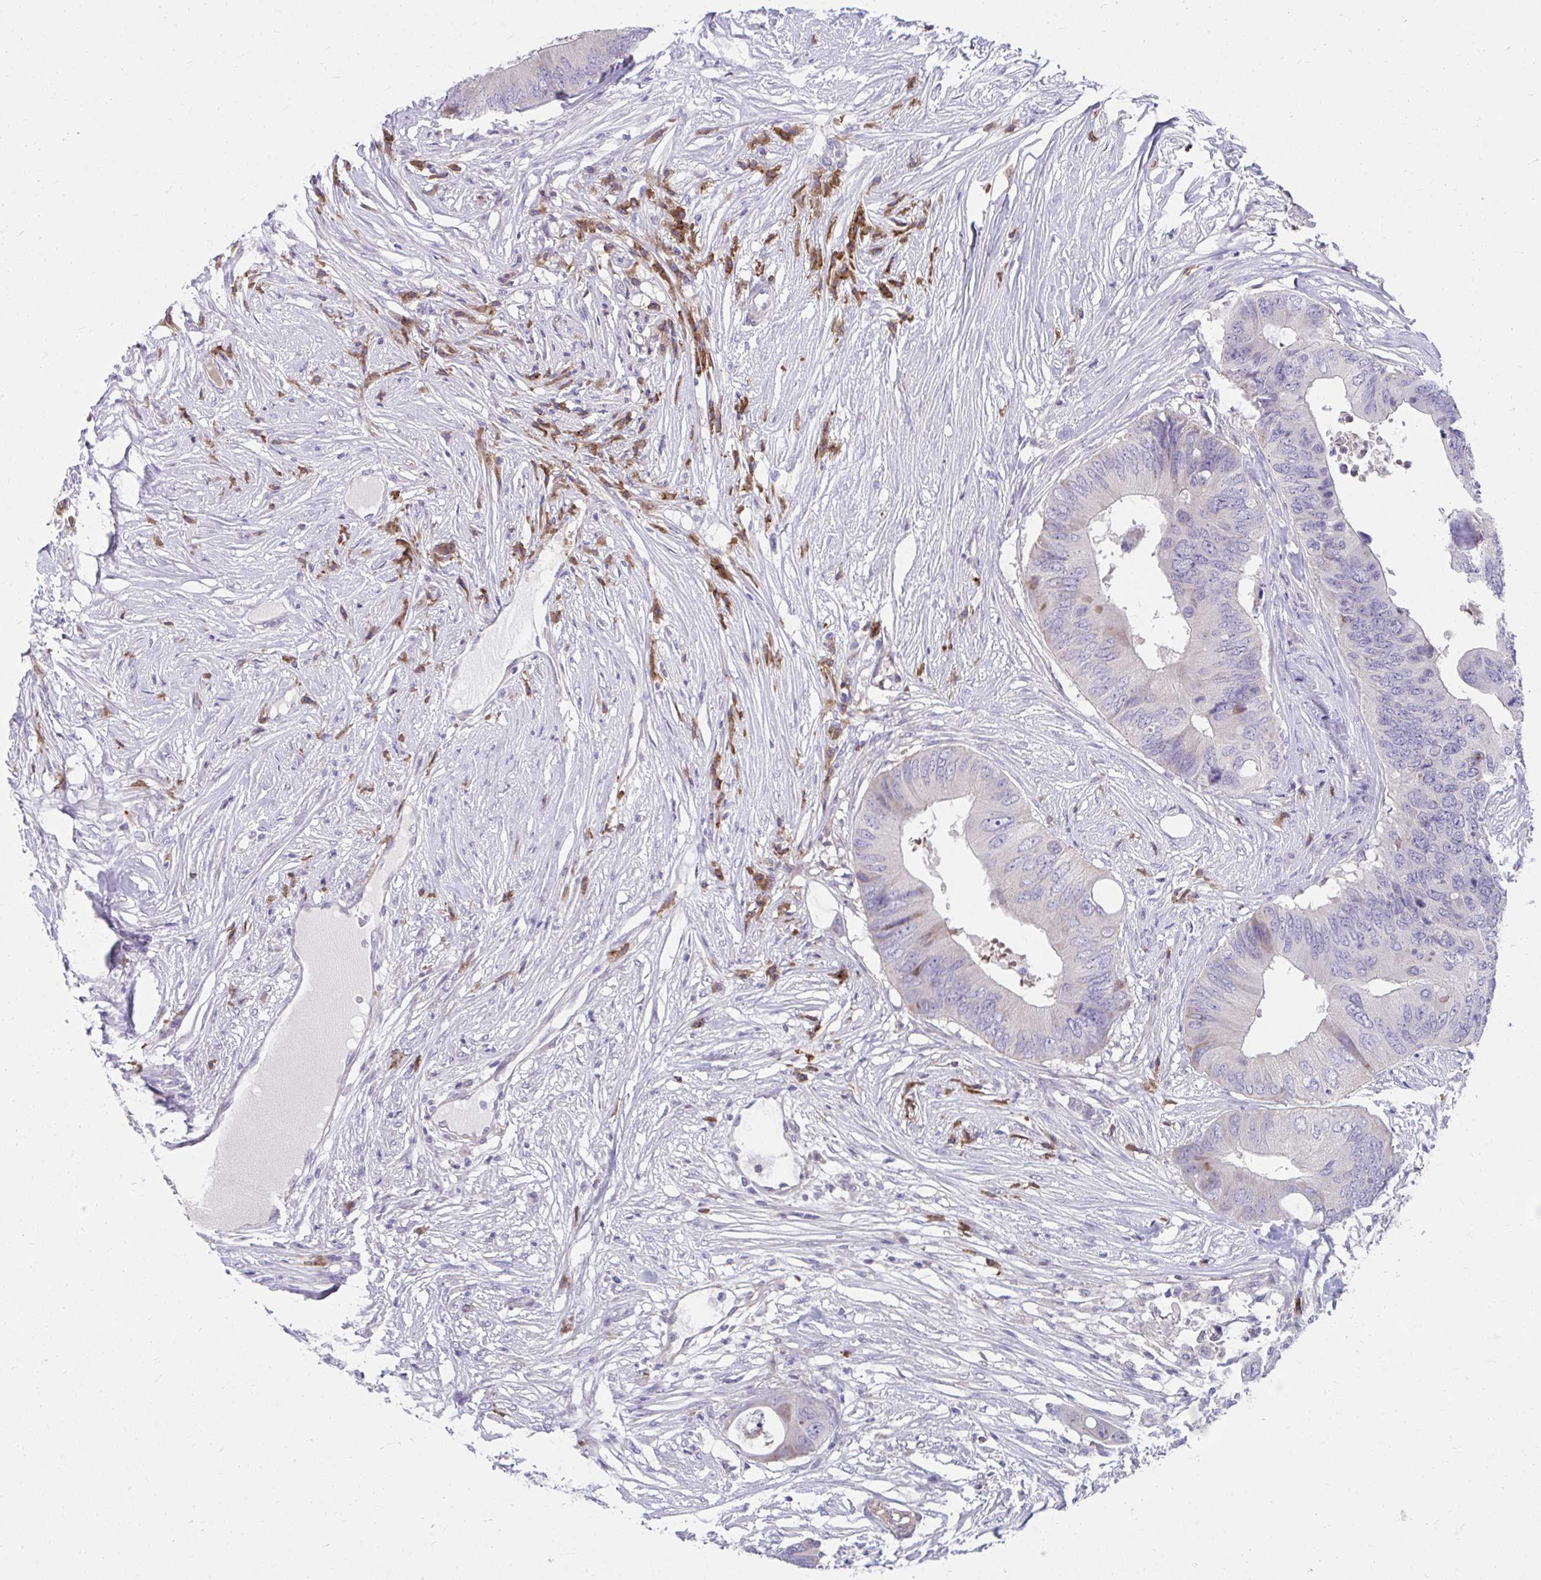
{"staining": {"intensity": "negative", "quantity": "none", "location": "none"}, "tissue": "colorectal cancer", "cell_type": "Tumor cells", "image_type": "cancer", "snomed": [{"axis": "morphology", "description": "Adenocarcinoma, NOS"}, {"axis": "topography", "description": "Colon"}], "caption": "This is an immunohistochemistry (IHC) micrograph of adenocarcinoma (colorectal). There is no staining in tumor cells.", "gene": "SLAMF7", "patient": {"sex": "male", "age": 71}}